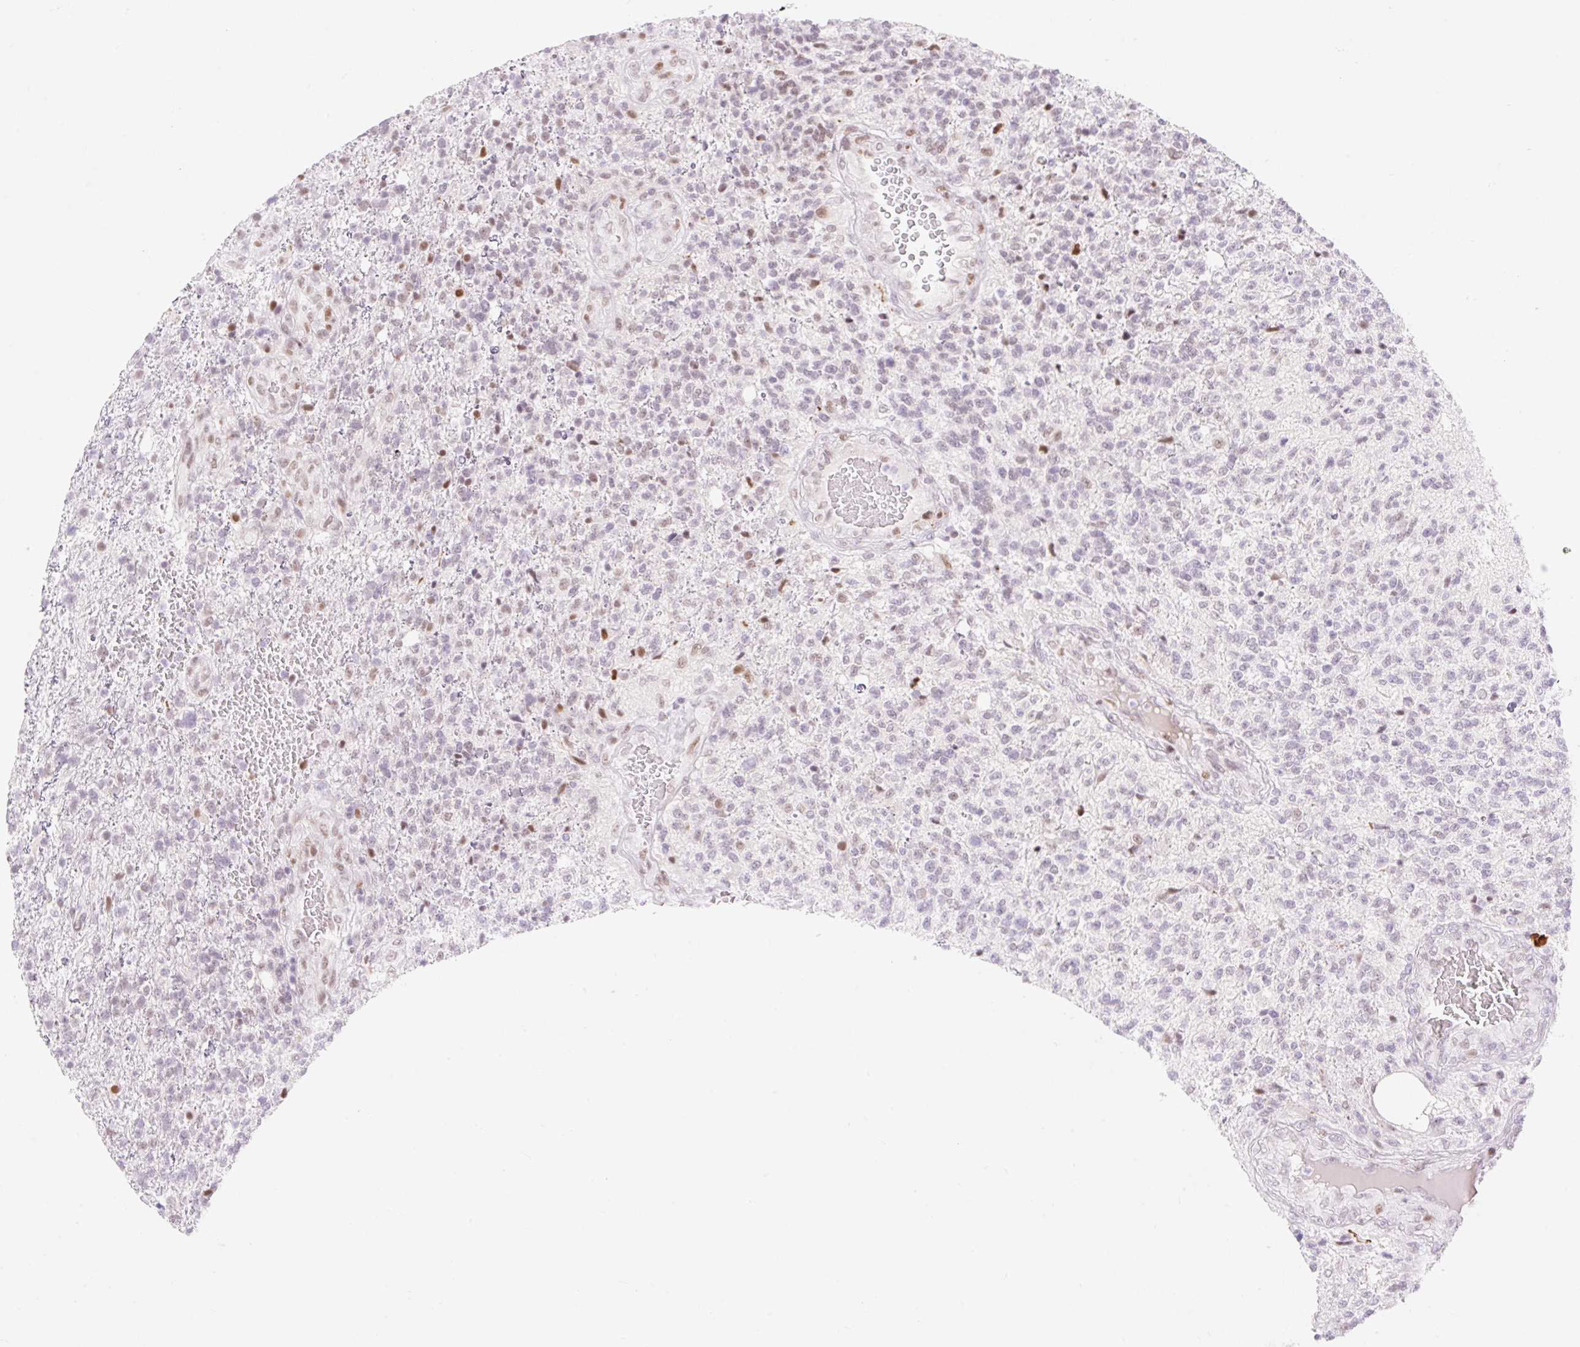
{"staining": {"intensity": "weak", "quantity": "<25%", "location": "nuclear"}, "tissue": "glioma", "cell_type": "Tumor cells", "image_type": "cancer", "snomed": [{"axis": "morphology", "description": "Glioma, malignant, High grade"}, {"axis": "topography", "description": "Brain"}], "caption": "High power microscopy photomicrograph of an immunohistochemistry micrograph of malignant glioma (high-grade), revealing no significant positivity in tumor cells.", "gene": "H2BW1", "patient": {"sex": "male", "age": 56}}